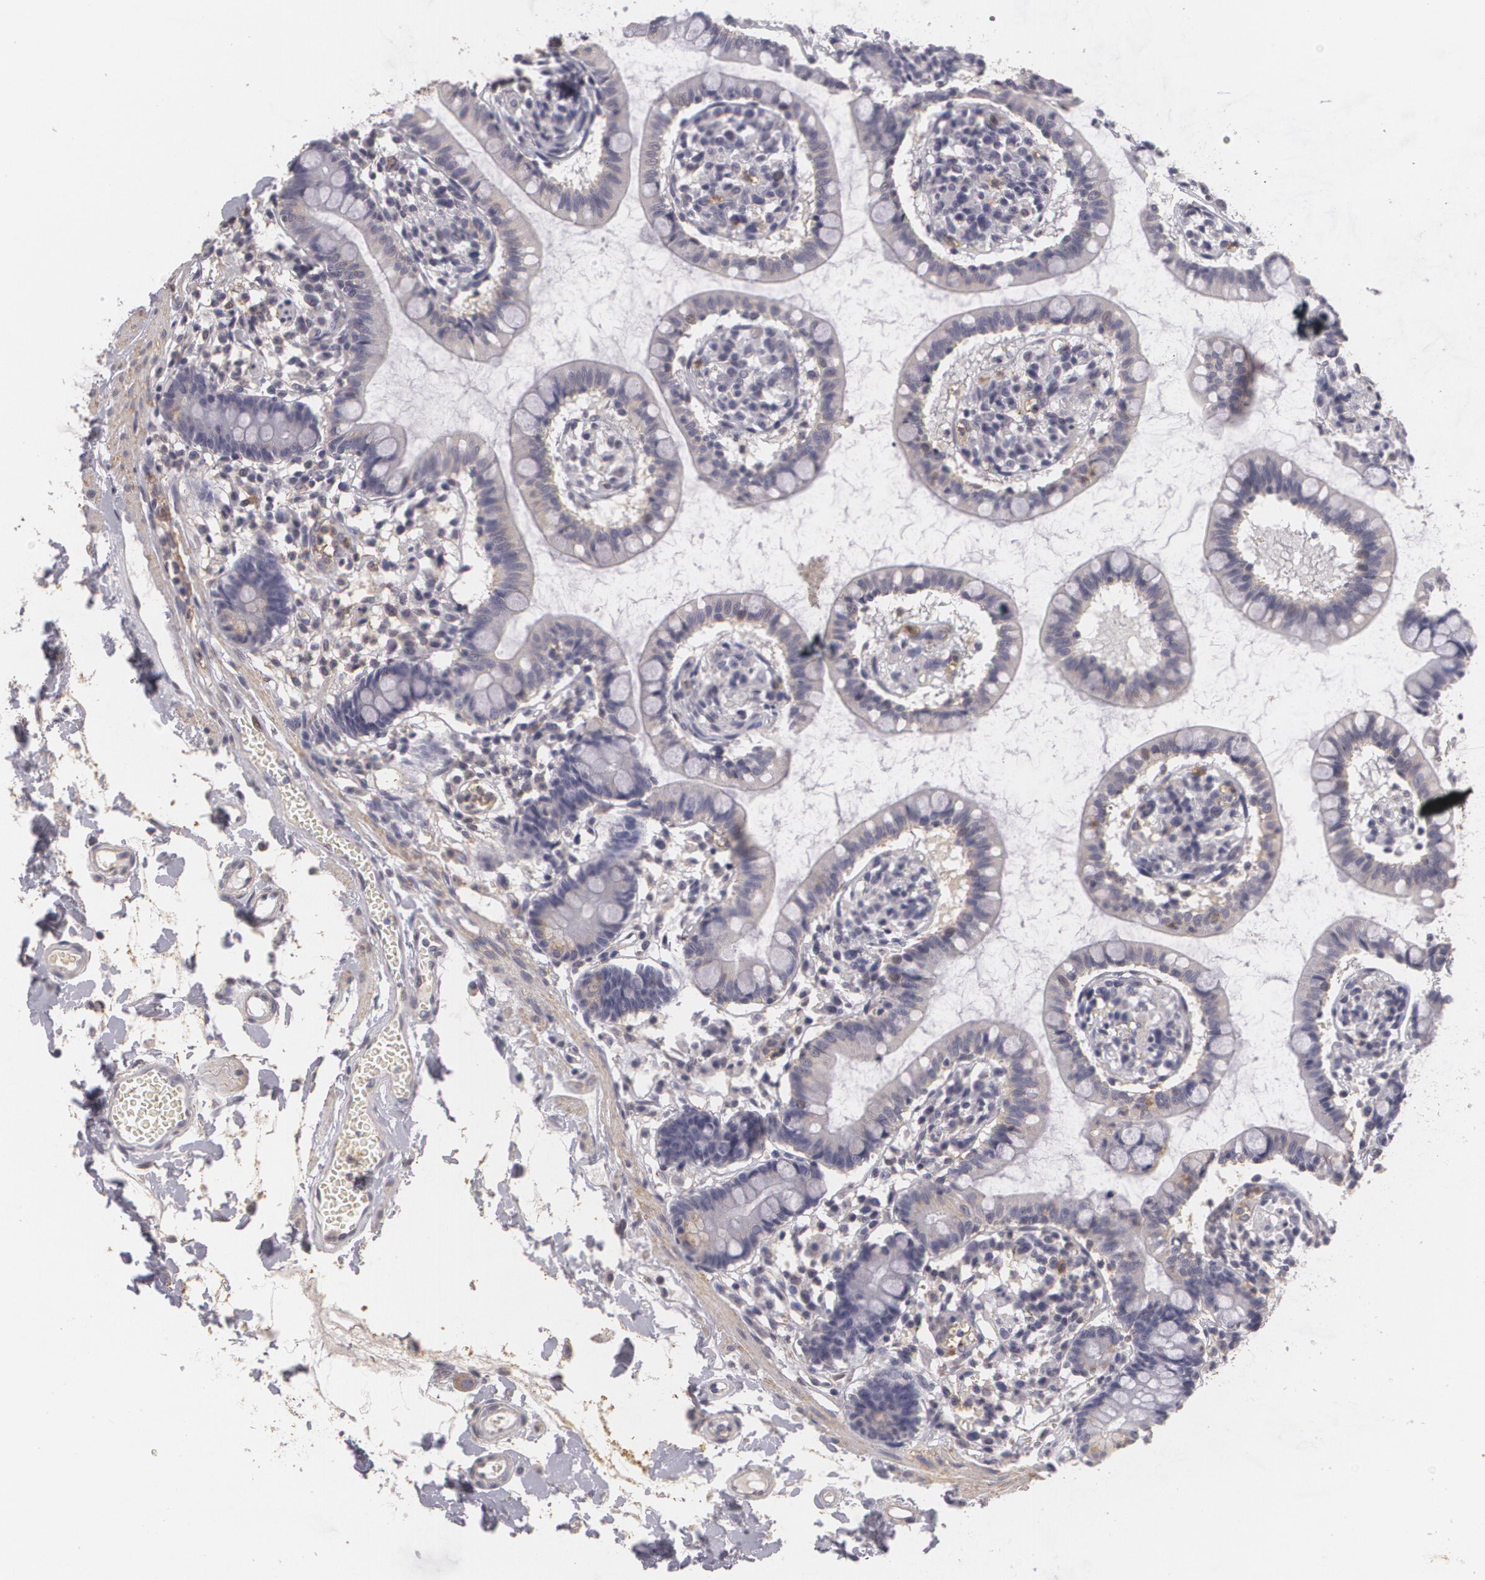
{"staining": {"intensity": "negative", "quantity": "none", "location": "none"}, "tissue": "small intestine", "cell_type": "Glandular cells", "image_type": "normal", "snomed": [{"axis": "morphology", "description": "Normal tissue, NOS"}, {"axis": "topography", "description": "Small intestine"}], "caption": "High power microscopy micrograph of an immunohistochemistry micrograph of unremarkable small intestine, revealing no significant expression in glandular cells. The staining was performed using DAB (3,3'-diaminobenzidine) to visualize the protein expression in brown, while the nuclei were stained in blue with hematoxylin (Magnification: 20x).", "gene": "KCNA4", "patient": {"sex": "female", "age": 61}}